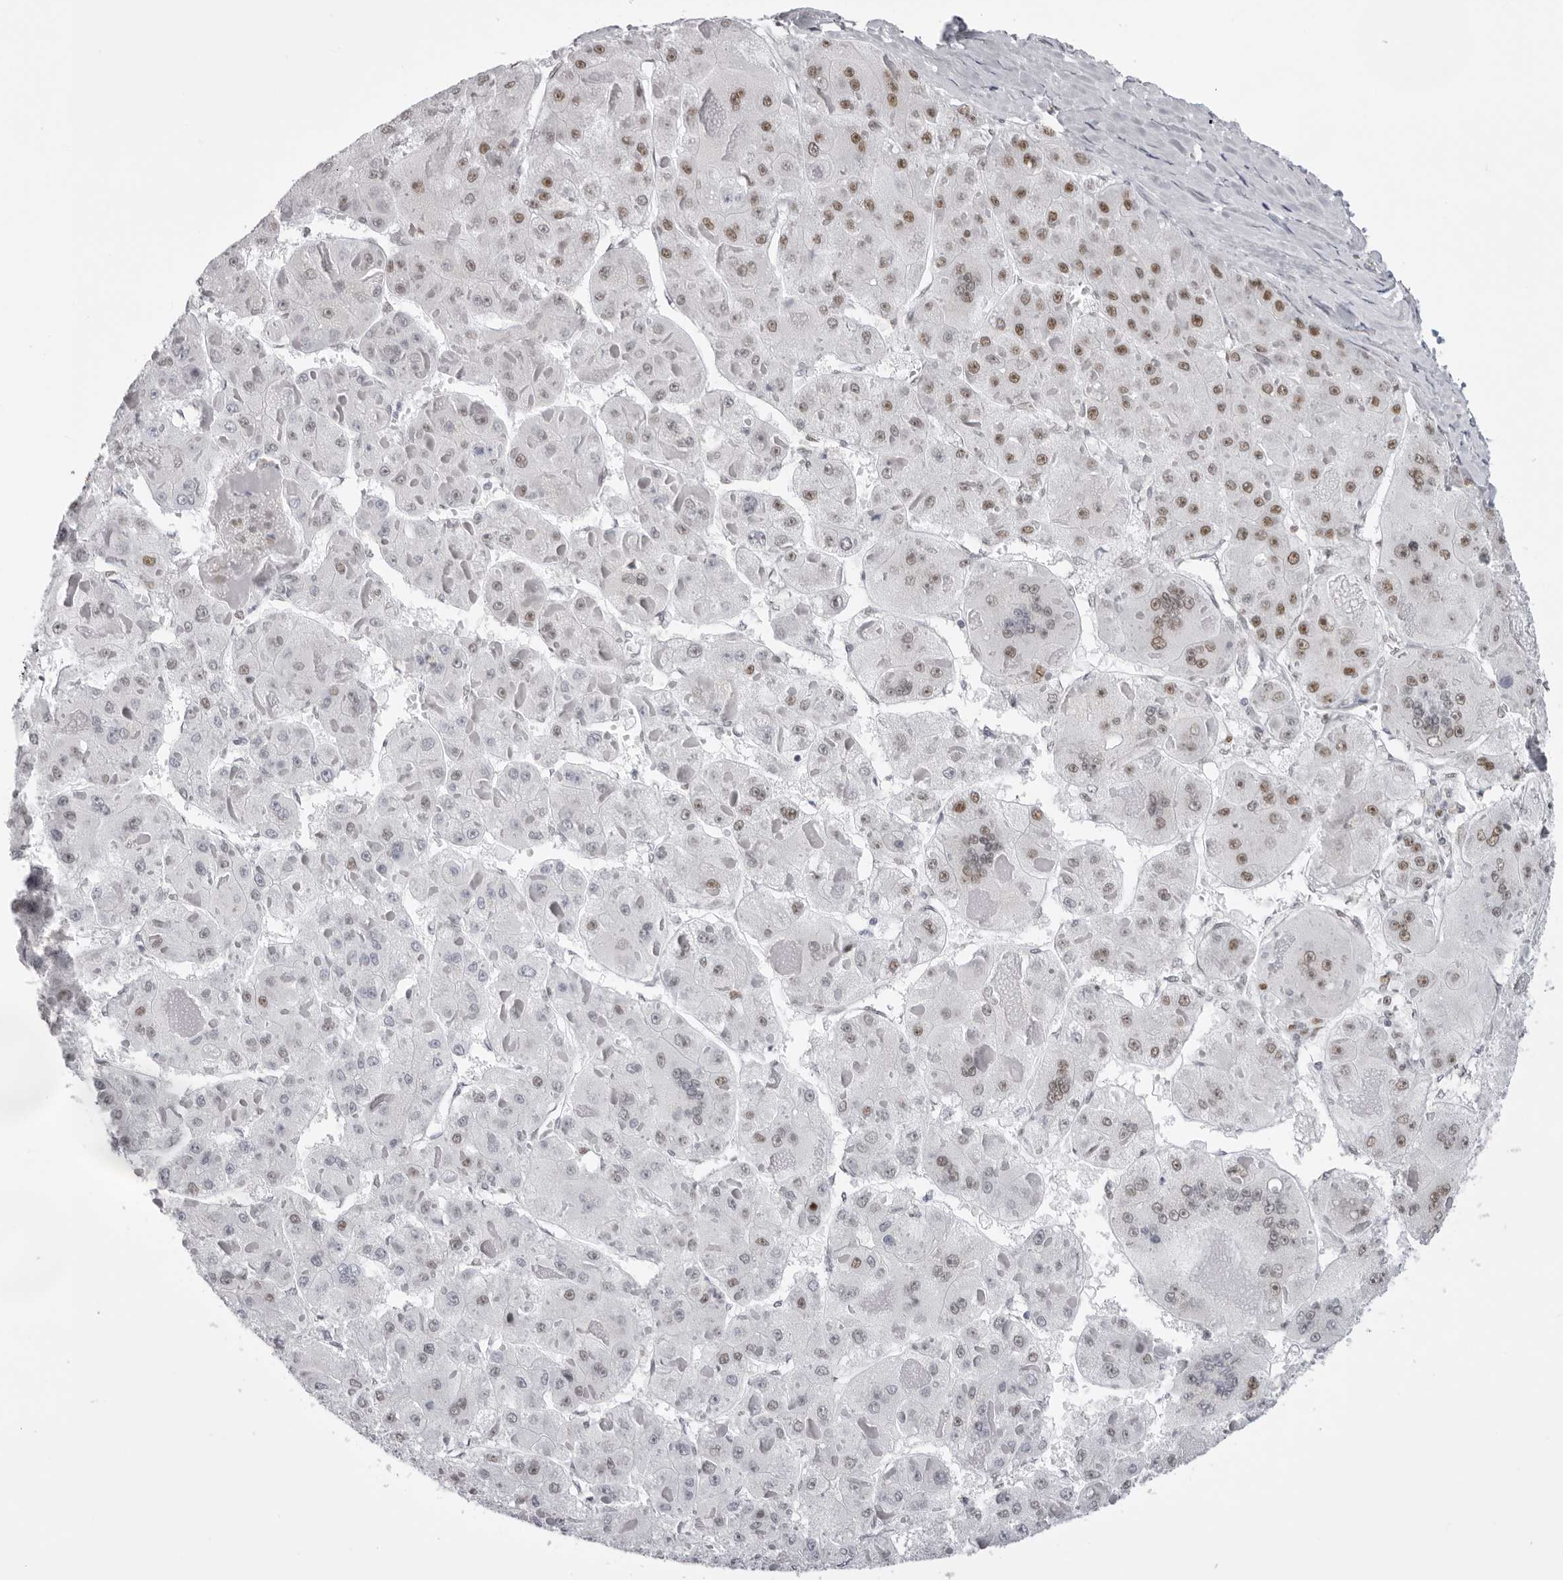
{"staining": {"intensity": "moderate", "quantity": "25%-75%", "location": "nuclear"}, "tissue": "liver cancer", "cell_type": "Tumor cells", "image_type": "cancer", "snomed": [{"axis": "morphology", "description": "Carcinoma, Hepatocellular, NOS"}, {"axis": "topography", "description": "Liver"}], "caption": "Human liver hepatocellular carcinoma stained with a brown dye shows moderate nuclear positive staining in approximately 25%-75% of tumor cells.", "gene": "IRF2BP2", "patient": {"sex": "female", "age": 73}}